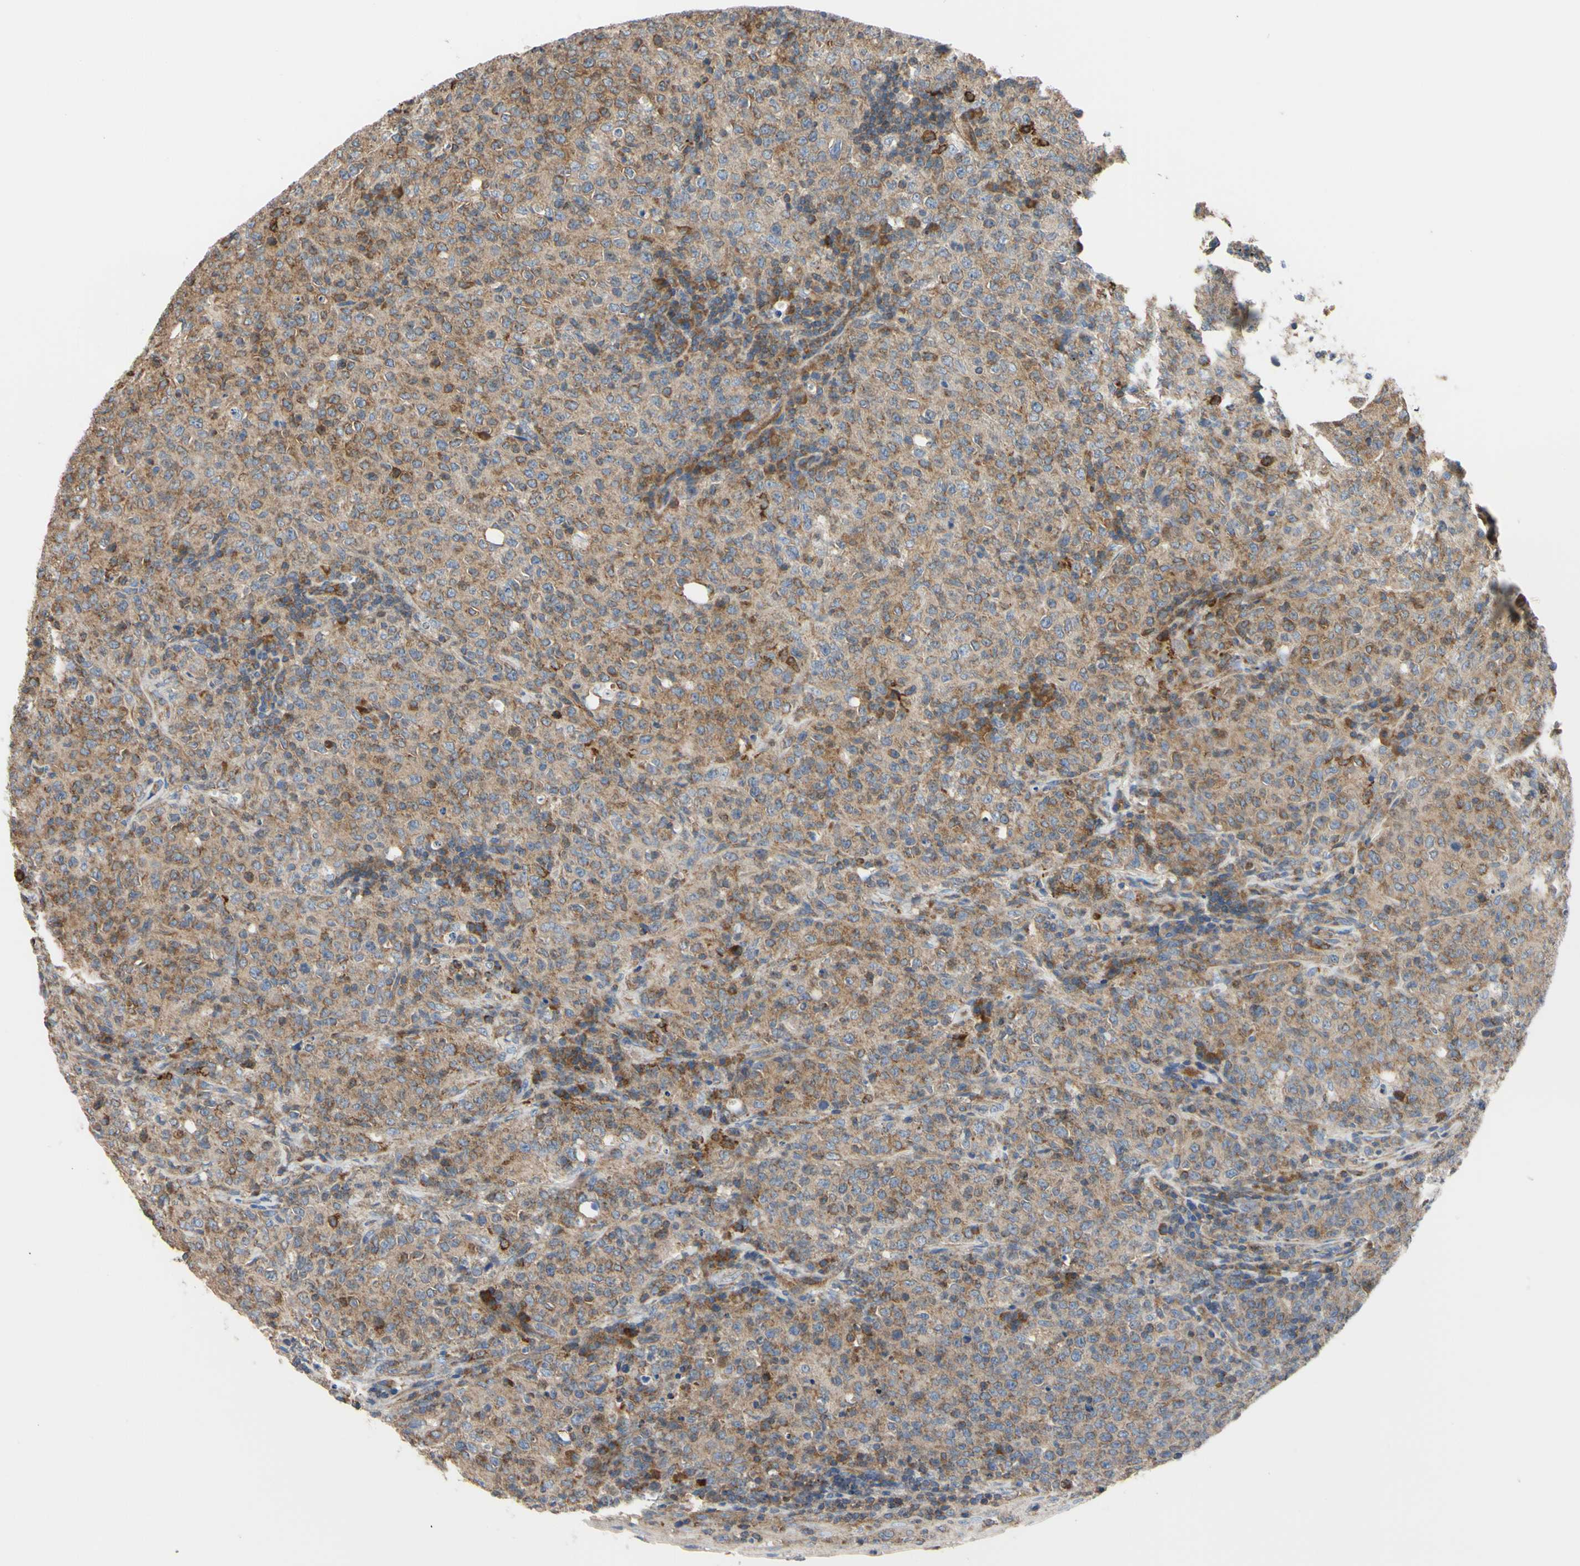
{"staining": {"intensity": "moderate", "quantity": ">75%", "location": "cytoplasmic/membranous"}, "tissue": "lymphoma", "cell_type": "Tumor cells", "image_type": "cancer", "snomed": [{"axis": "morphology", "description": "Malignant lymphoma, non-Hodgkin's type, High grade"}, {"axis": "topography", "description": "Tonsil"}], "caption": "The micrograph displays immunohistochemical staining of malignant lymphoma, non-Hodgkin's type (high-grade). There is moderate cytoplasmic/membranous expression is present in approximately >75% of tumor cells. (DAB (3,3'-diaminobenzidine) IHC with brightfield microscopy, high magnification).", "gene": "BECN1", "patient": {"sex": "female", "age": 36}}